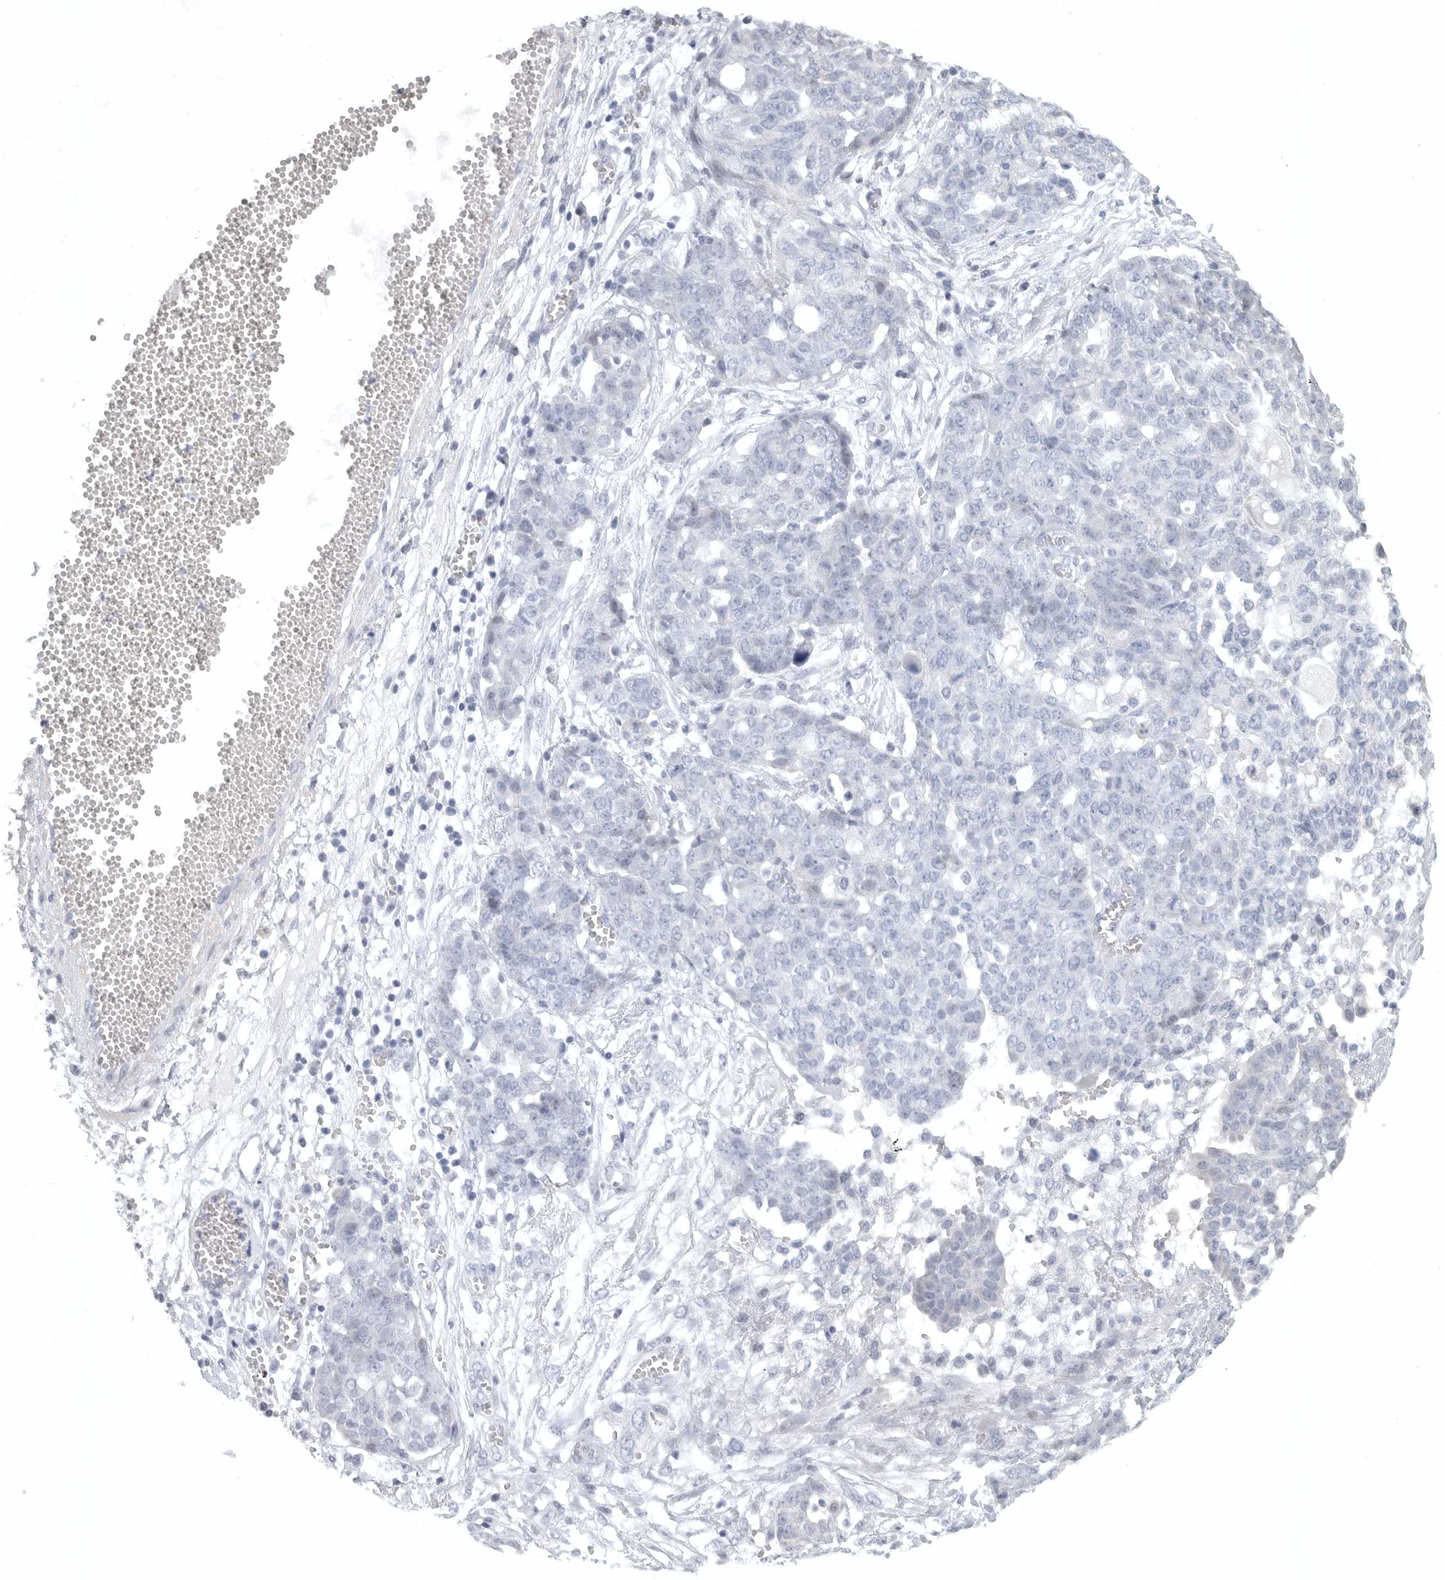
{"staining": {"intensity": "negative", "quantity": "none", "location": "none"}, "tissue": "ovarian cancer", "cell_type": "Tumor cells", "image_type": "cancer", "snomed": [{"axis": "morphology", "description": "Cystadenocarcinoma, serous, NOS"}, {"axis": "topography", "description": "Soft tissue"}, {"axis": "topography", "description": "Ovary"}], "caption": "This is an immunohistochemistry (IHC) image of ovarian cancer (serous cystadenocarcinoma). There is no staining in tumor cells.", "gene": "TNR", "patient": {"sex": "female", "age": 57}}